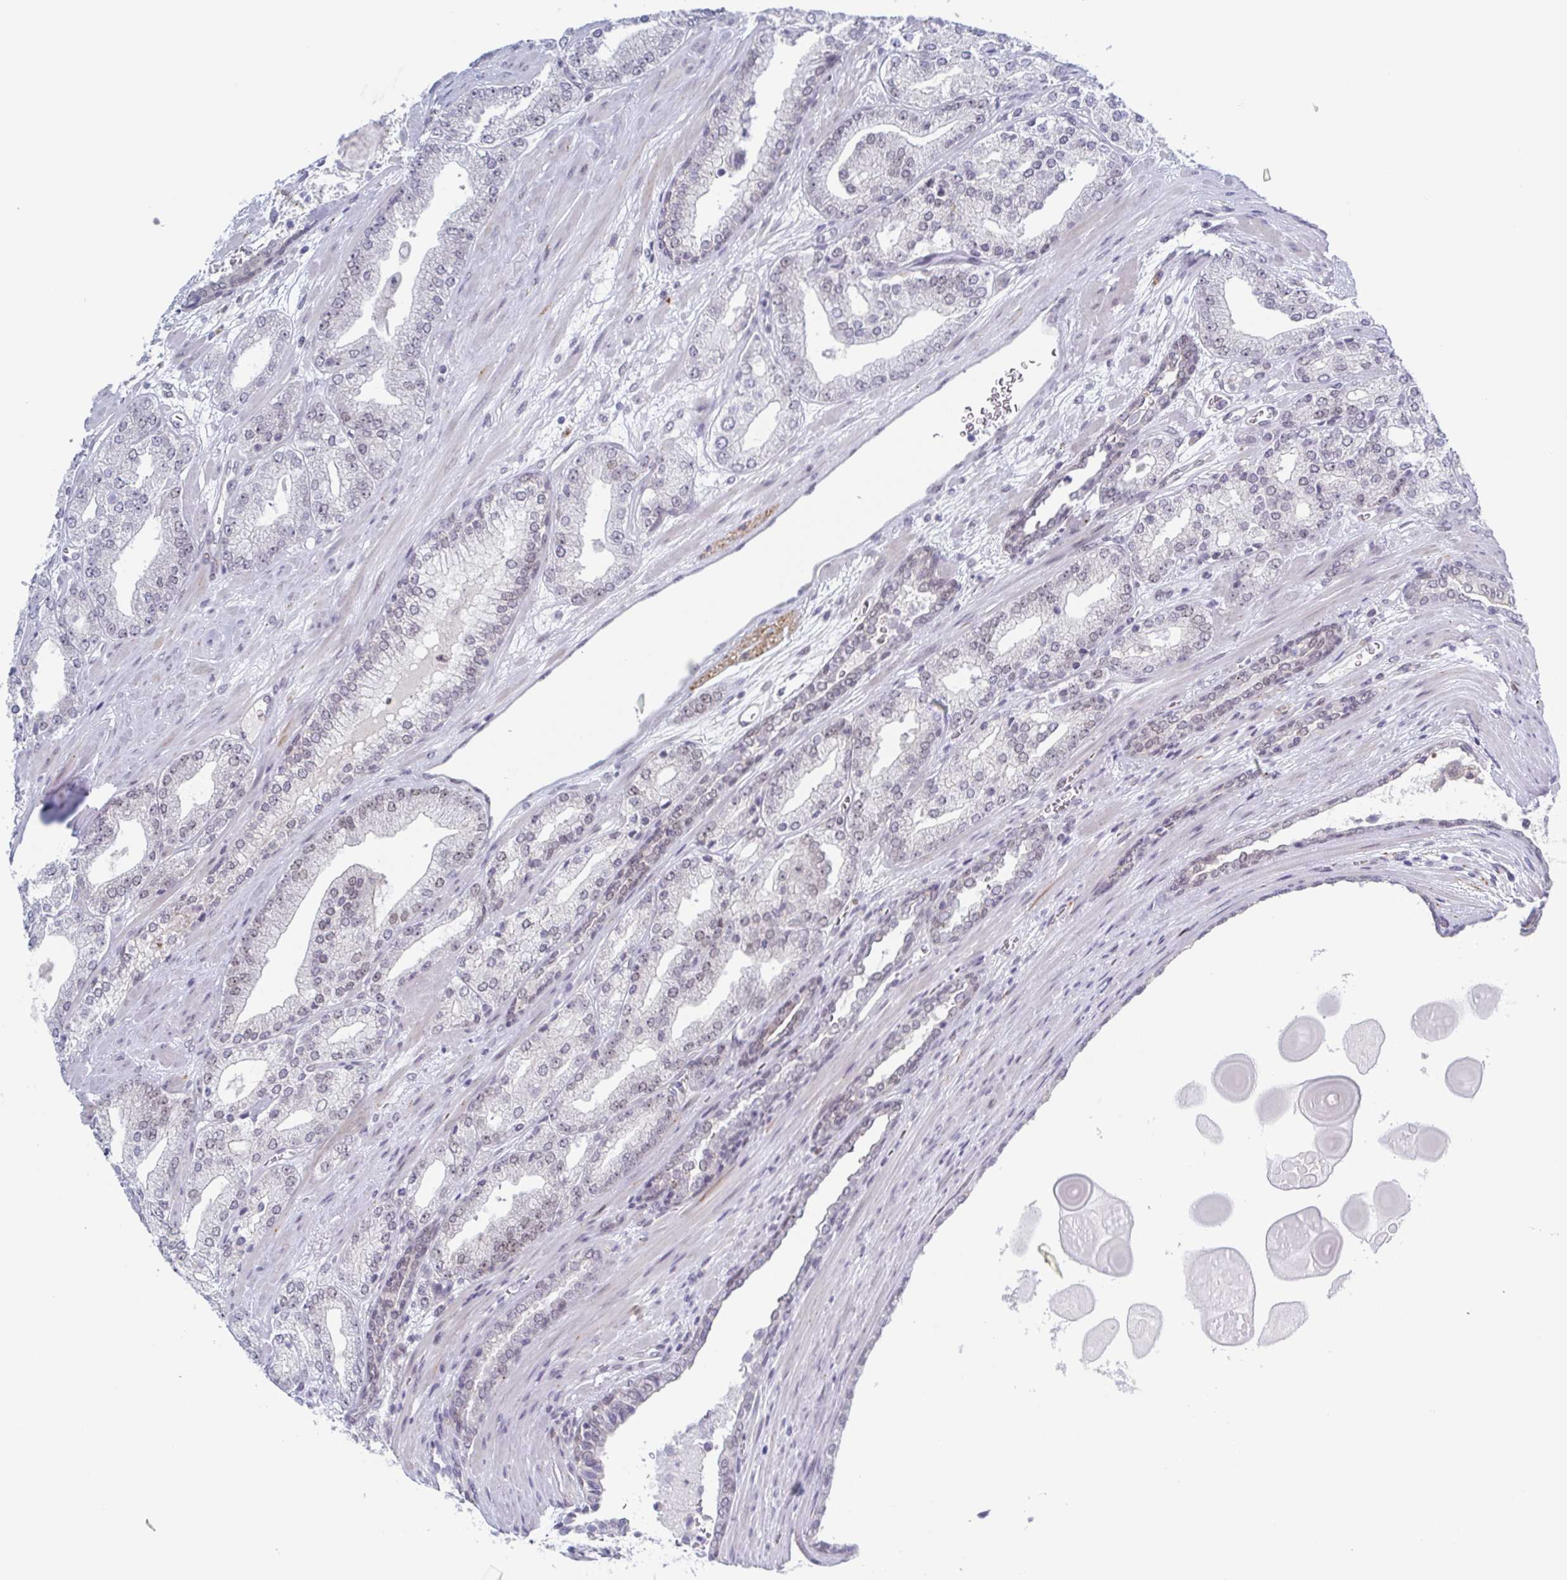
{"staining": {"intensity": "negative", "quantity": "none", "location": "none"}, "tissue": "prostate cancer", "cell_type": "Tumor cells", "image_type": "cancer", "snomed": [{"axis": "morphology", "description": "Adenocarcinoma, High grade"}, {"axis": "topography", "description": "Prostate"}], "caption": "High magnification brightfield microscopy of prostate cancer (high-grade adenocarcinoma) stained with DAB (3,3'-diaminobenzidine) (brown) and counterstained with hematoxylin (blue): tumor cells show no significant staining.", "gene": "ZFP64", "patient": {"sex": "male", "age": 64}}